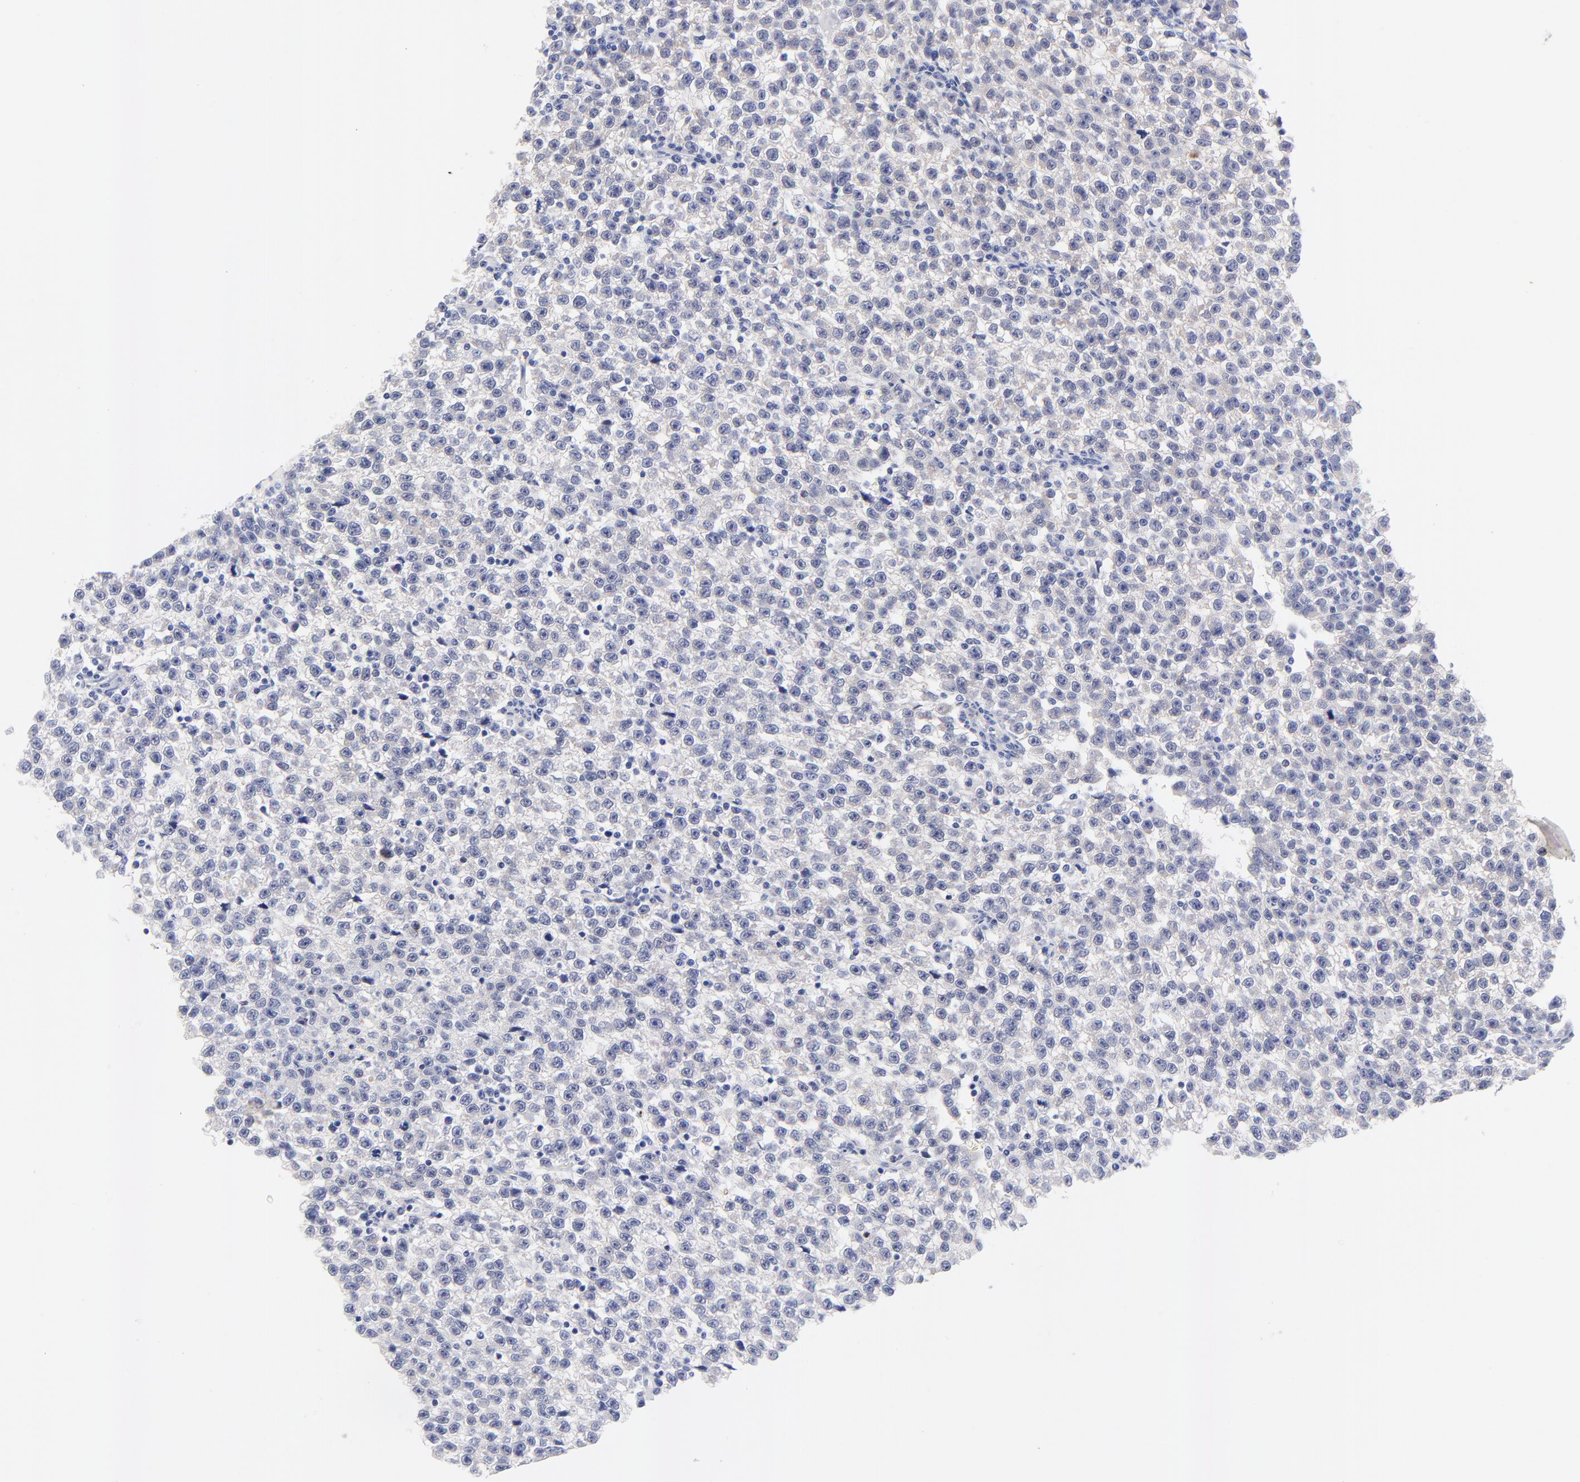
{"staining": {"intensity": "negative", "quantity": "none", "location": "none"}, "tissue": "testis cancer", "cell_type": "Tumor cells", "image_type": "cancer", "snomed": [{"axis": "morphology", "description": "Seminoma, NOS"}, {"axis": "topography", "description": "Testis"}], "caption": "Immunohistochemistry (IHC) image of neoplastic tissue: testis seminoma stained with DAB shows no significant protein staining in tumor cells.", "gene": "FAM117B", "patient": {"sex": "male", "age": 35}}